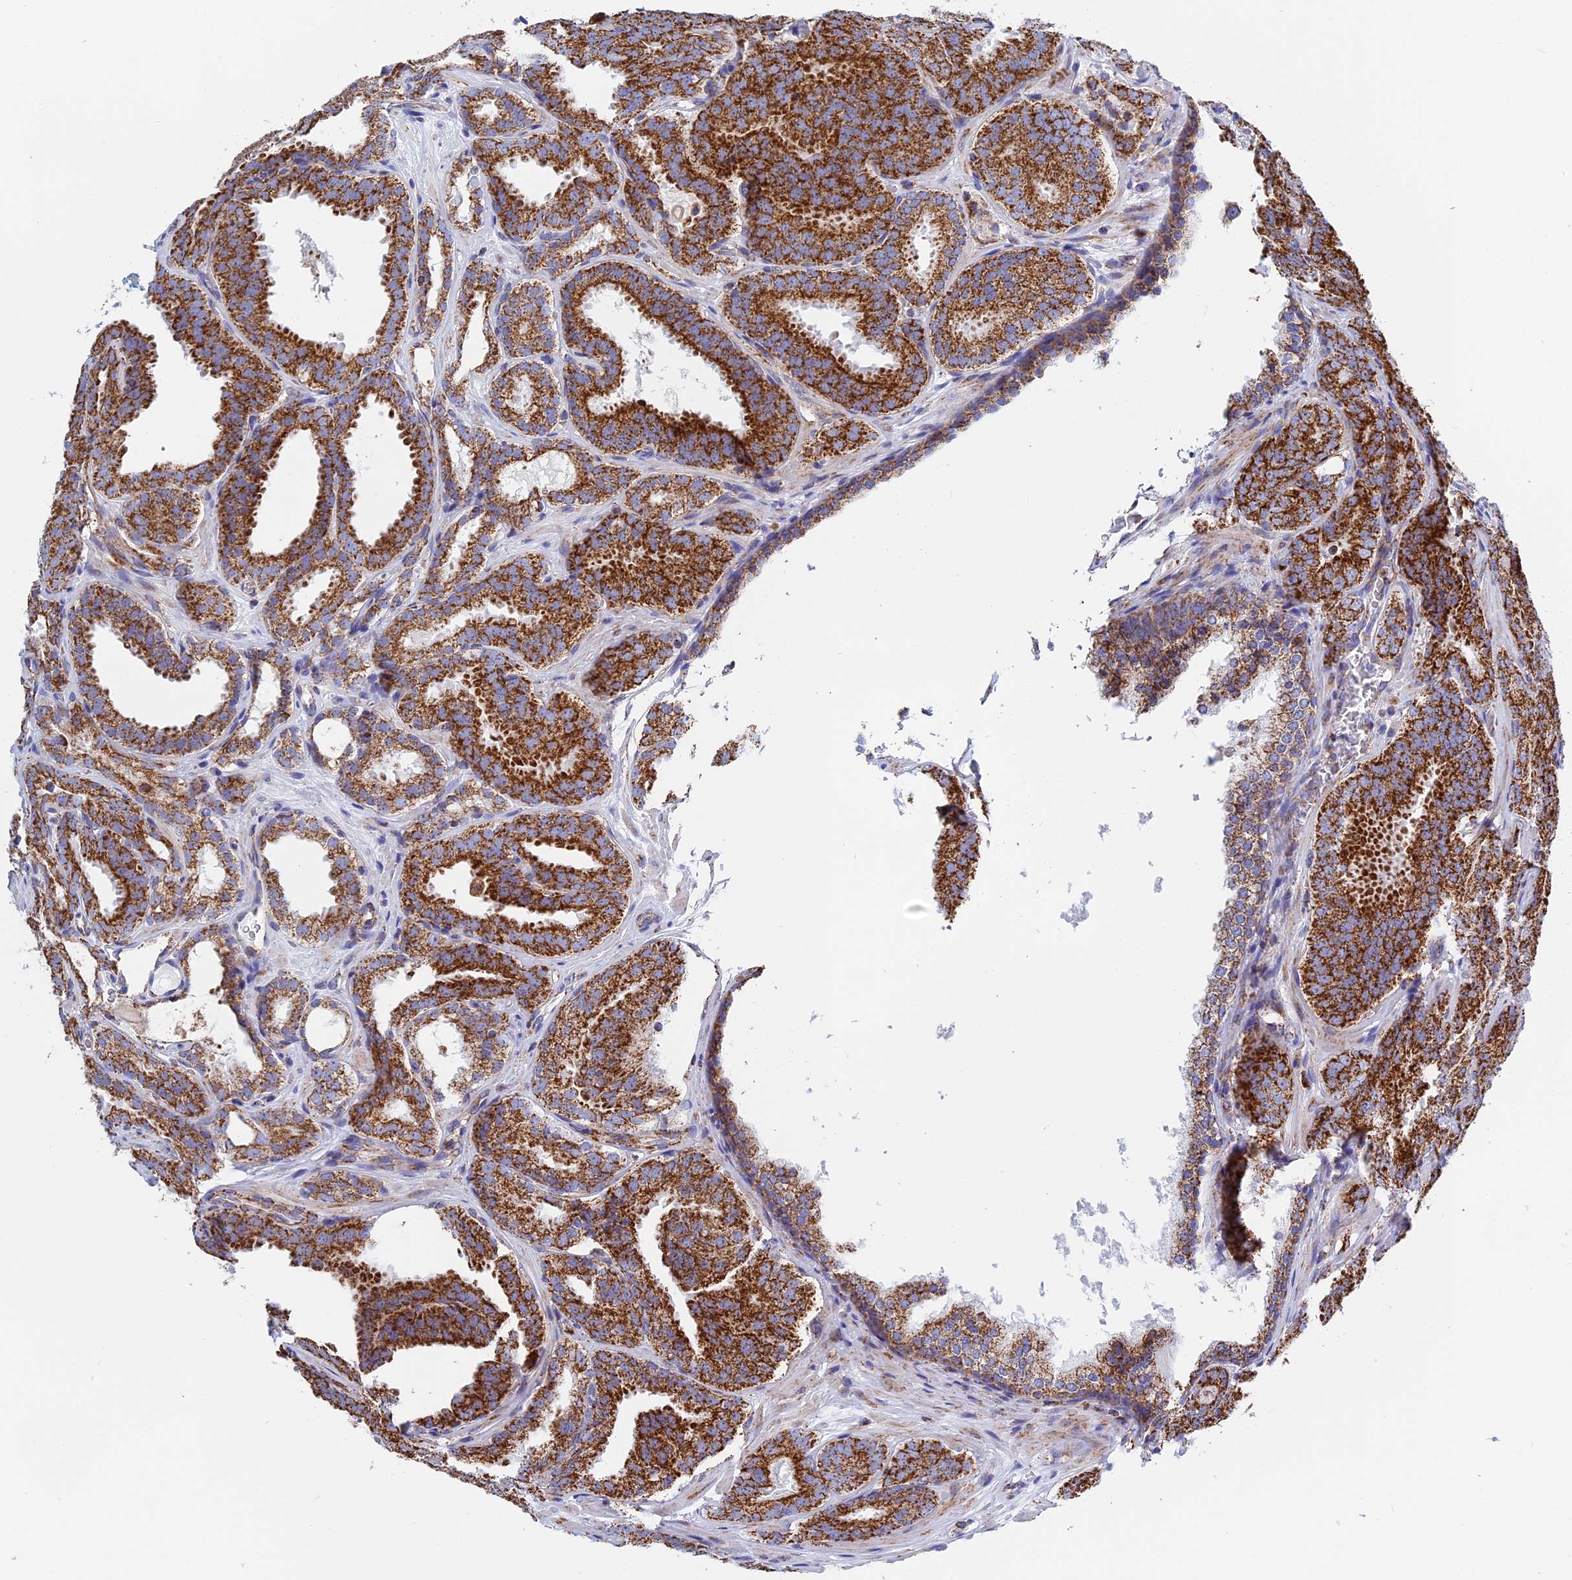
{"staining": {"intensity": "strong", "quantity": ">75%", "location": "cytoplasmic/membranous"}, "tissue": "prostate cancer", "cell_type": "Tumor cells", "image_type": "cancer", "snomed": [{"axis": "morphology", "description": "Adenocarcinoma, High grade"}, {"axis": "topography", "description": "Prostate"}], "caption": "Adenocarcinoma (high-grade) (prostate) was stained to show a protein in brown. There is high levels of strong cytoplasmic/membranous expression in approximately >75% of tumor cells.", "gene": "NDUFA5", "patient": {"sex": "male", "age": 63}}